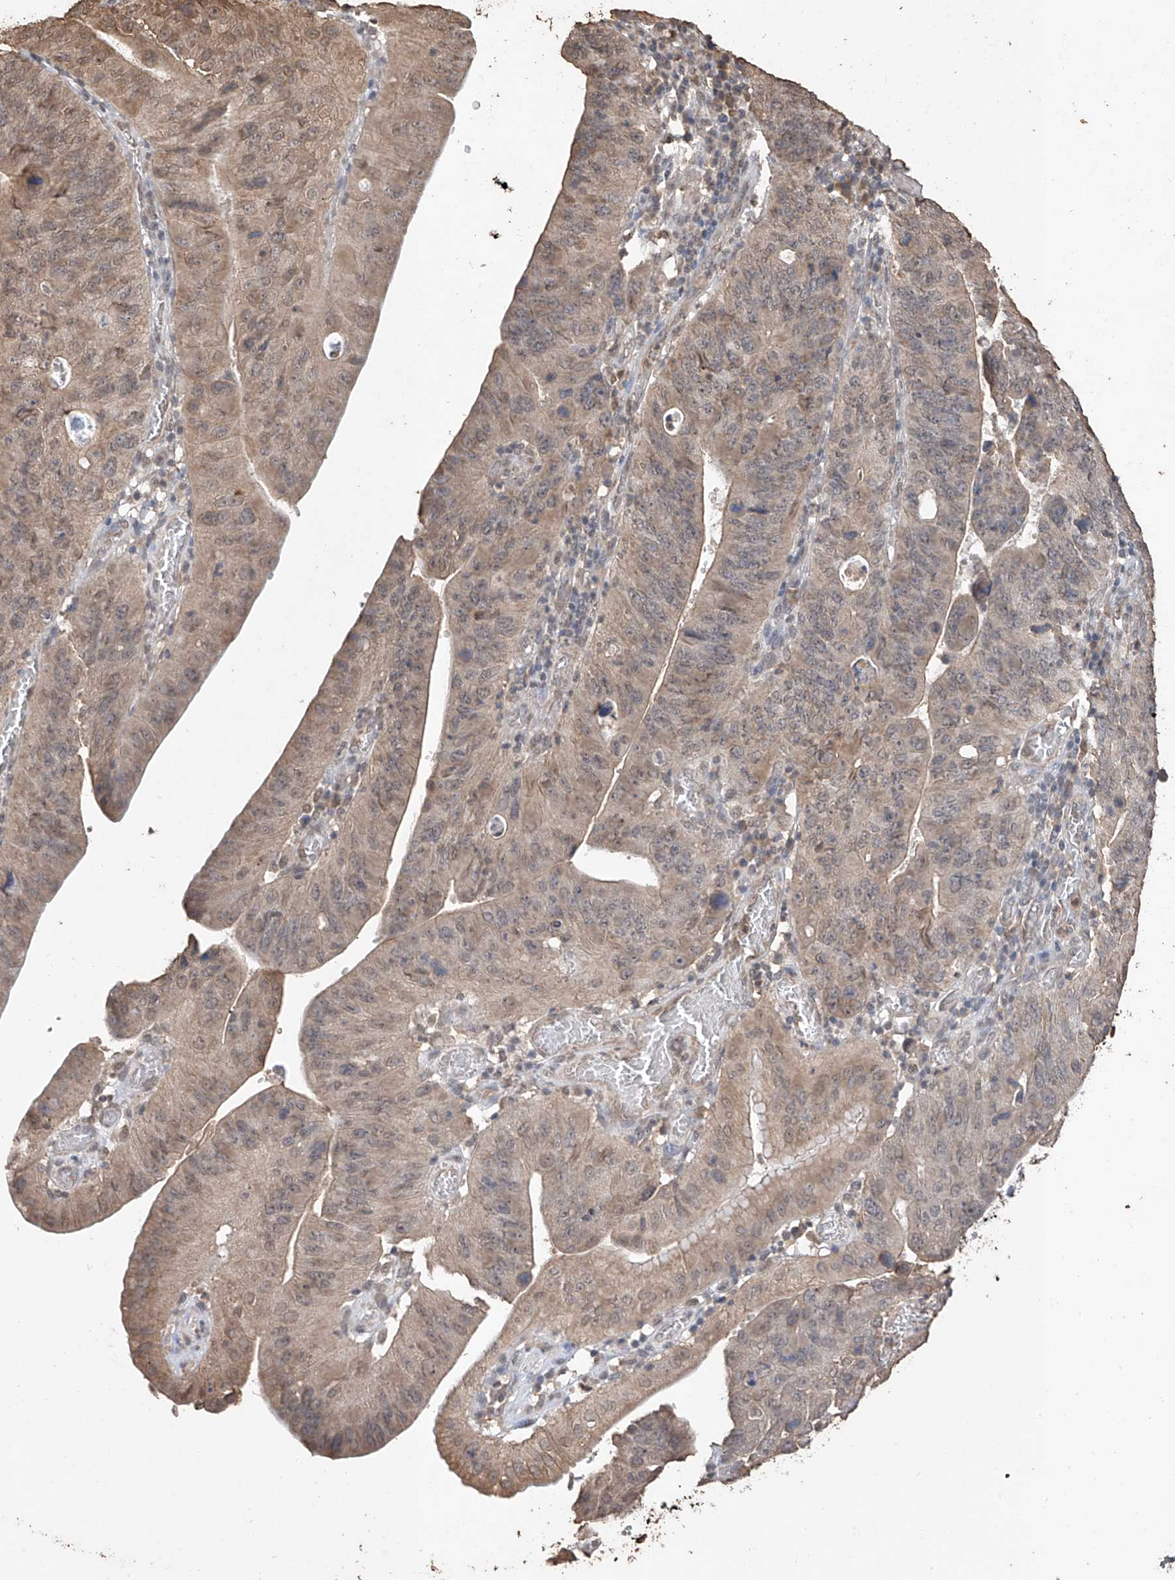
{"staining": {"intensity": "moderate", "quantity": "25%-75%", "location": "cytoplasmic/membranous"}, "tissue": "stomach cancer", "cell_type": "Tumor cells", "image_type": "cancer", "snomed": [{"axis": "morphology", "description": "Adenocarcinoma, NOS"}, {"axis": "topography", "description": "Stomach"}], "caption": "High-magnification brightfield microscopy of adenocarcinoma (stomach) stained with DAB (brown) and counterstained with hematoxylin (blue). tumor cells exhibit moderate cytoplasmic/membranous staining is identified in approximately25%-75% of cells. (DAB IHC with brightfield microscopy, high magnification).", "gene": "ELOVL1", "patient": {"sex": "female", "age": 59}}